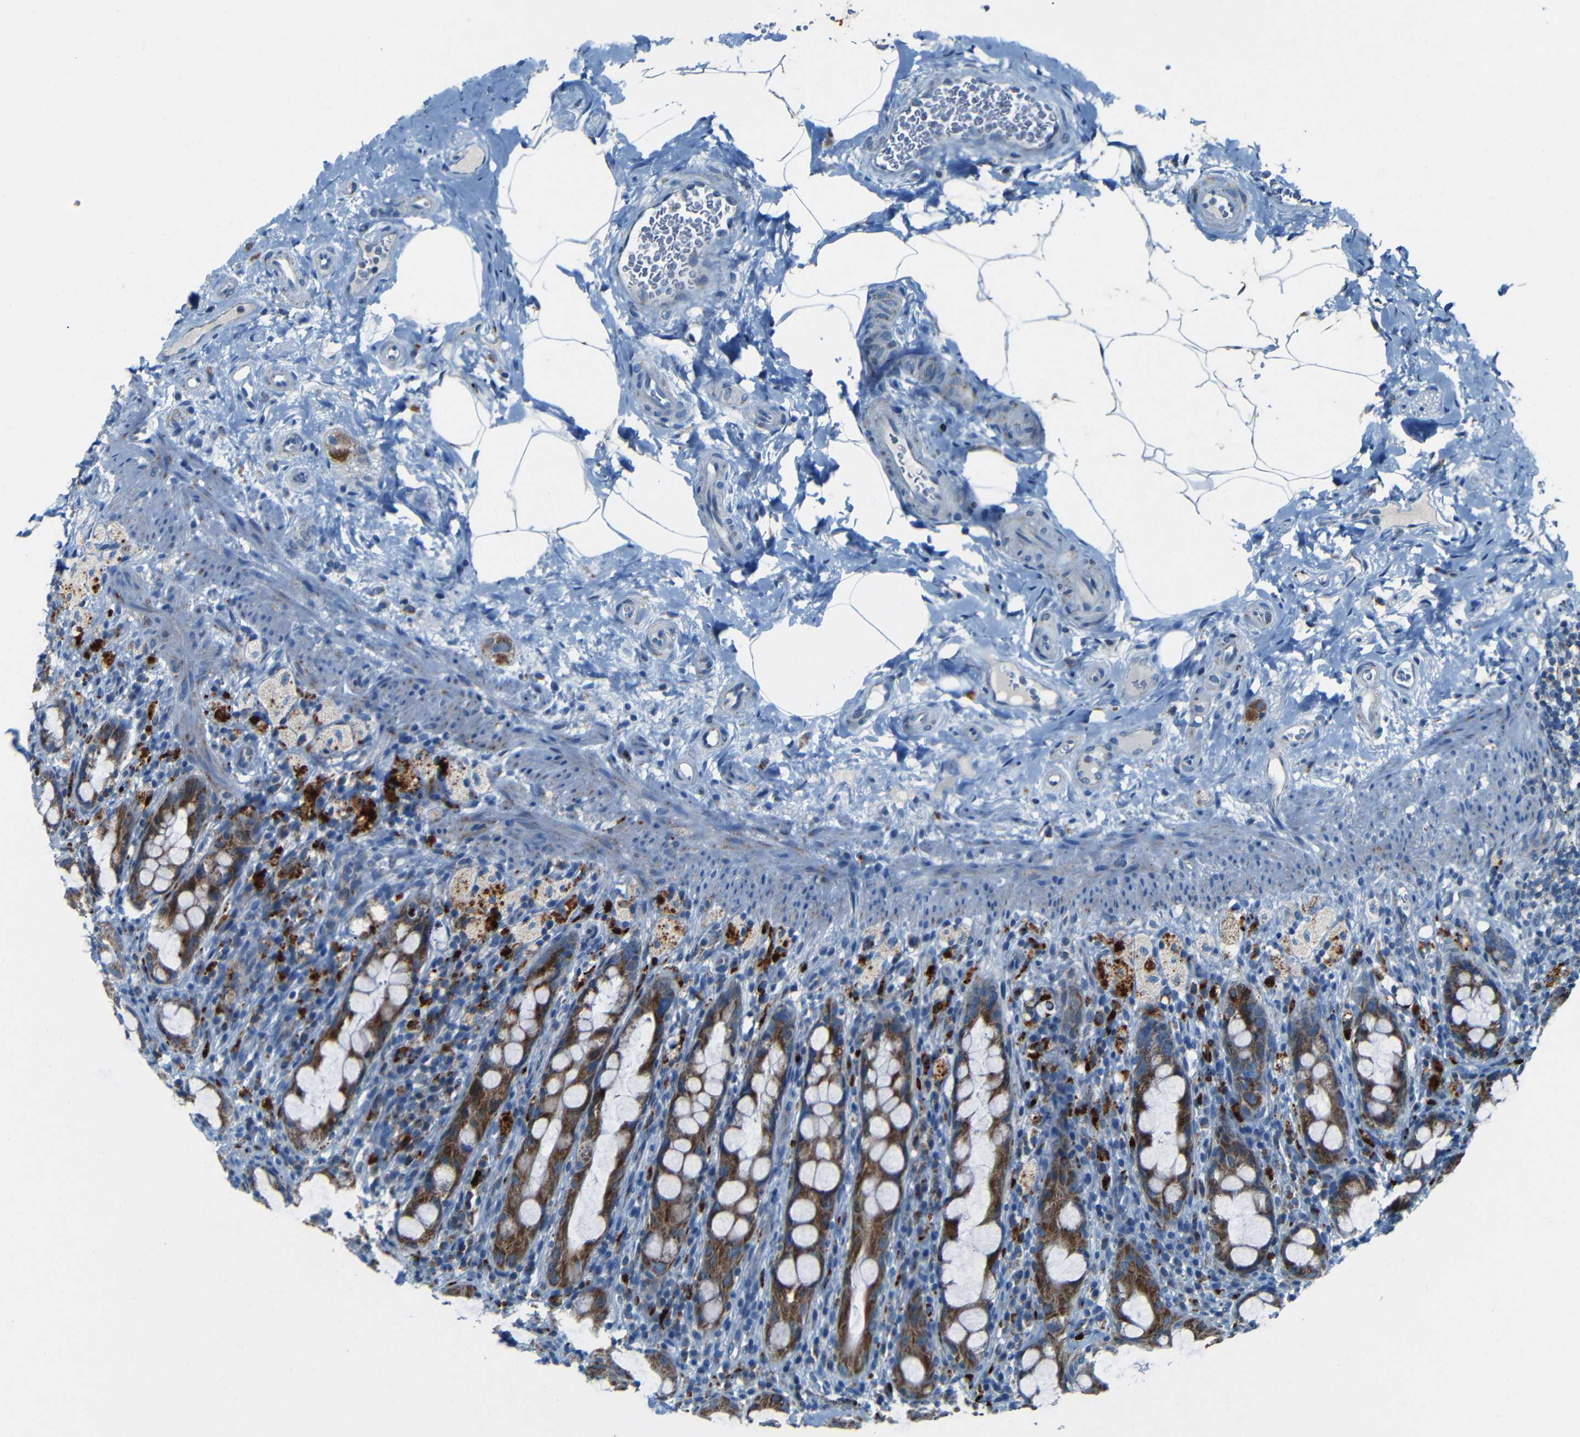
{"staining": {"intensity": "strong", "quantity": ">75%", "location": "cytoplasmic/membranous"}, "tissue": "rectum", "cell_type": "Glandular cells", "image_type": "normal", "snomed": [{"axis": "morphology", "description": "Normal tissue, NOS"}, {"axis": "topography", "description": "Rectum"}], "caption": "DAB immunohistochemical staining of normal human rectum demonstrates strong cytoplasmic/membranous protein positivity in approximately >75% of glandular cells. (Brightfield microscopy of DAB IHC at high magnification).", "gene": "WSCD2", "patient": {"sex": "male", "age": 44}}